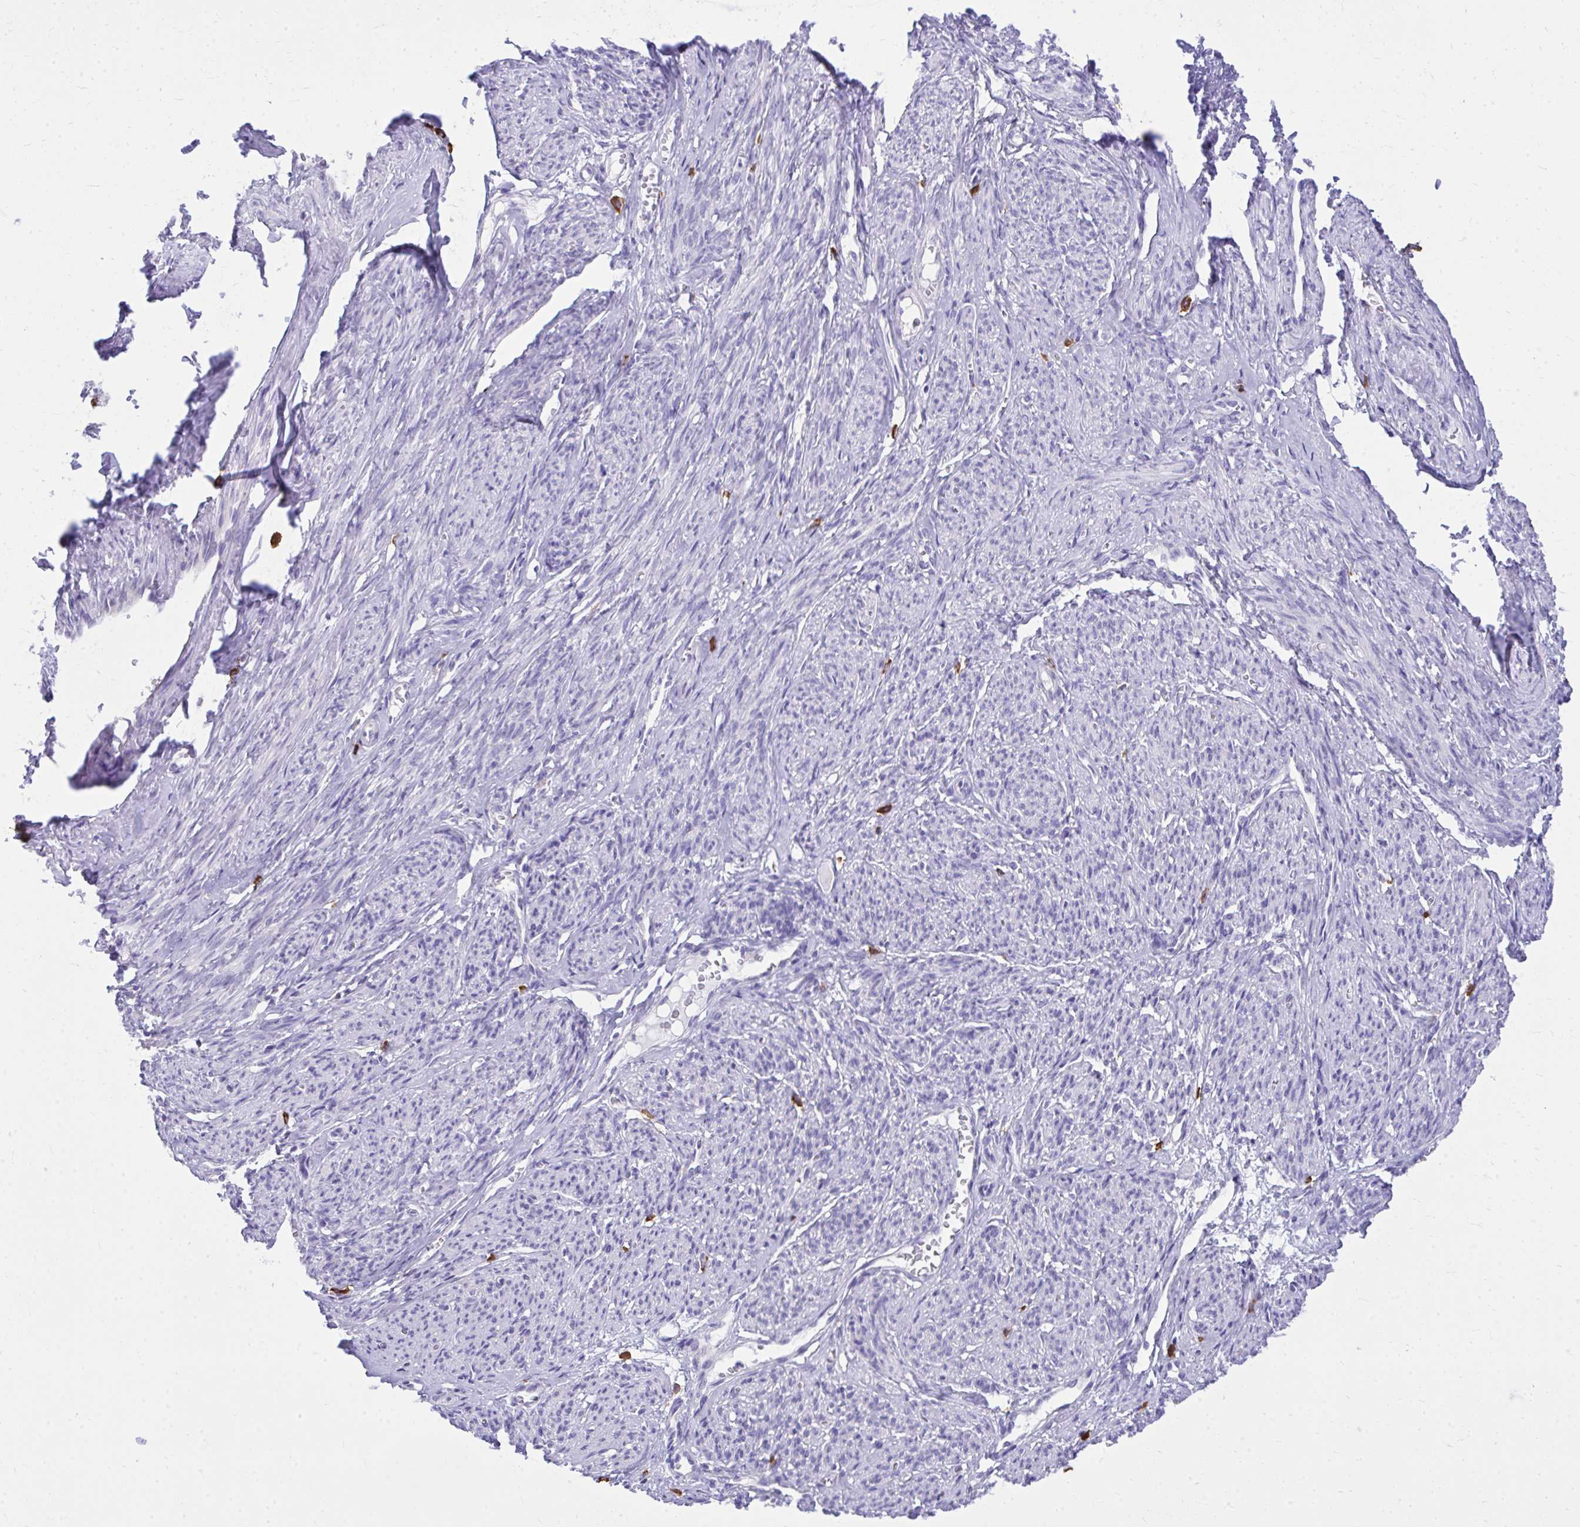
{"staining": {"intensity": "negative", "quantity": "none", "location": "none"}, "tissue": "smooth muscle", "cell_type": "Smooth muscle cells", "image_type": "normal", "snomed": [{"axis": "morphology", "description": "Normal tissue, NOS"}, {"axis": "topography", "description": "Smooth muscle"}], "caption": "Immunohistochemistry of unremarkable human smooth muscle shows no expression in smooth muscle cells.", "gene": "PSD", "patient": {"sex": "female", "age": 65}}